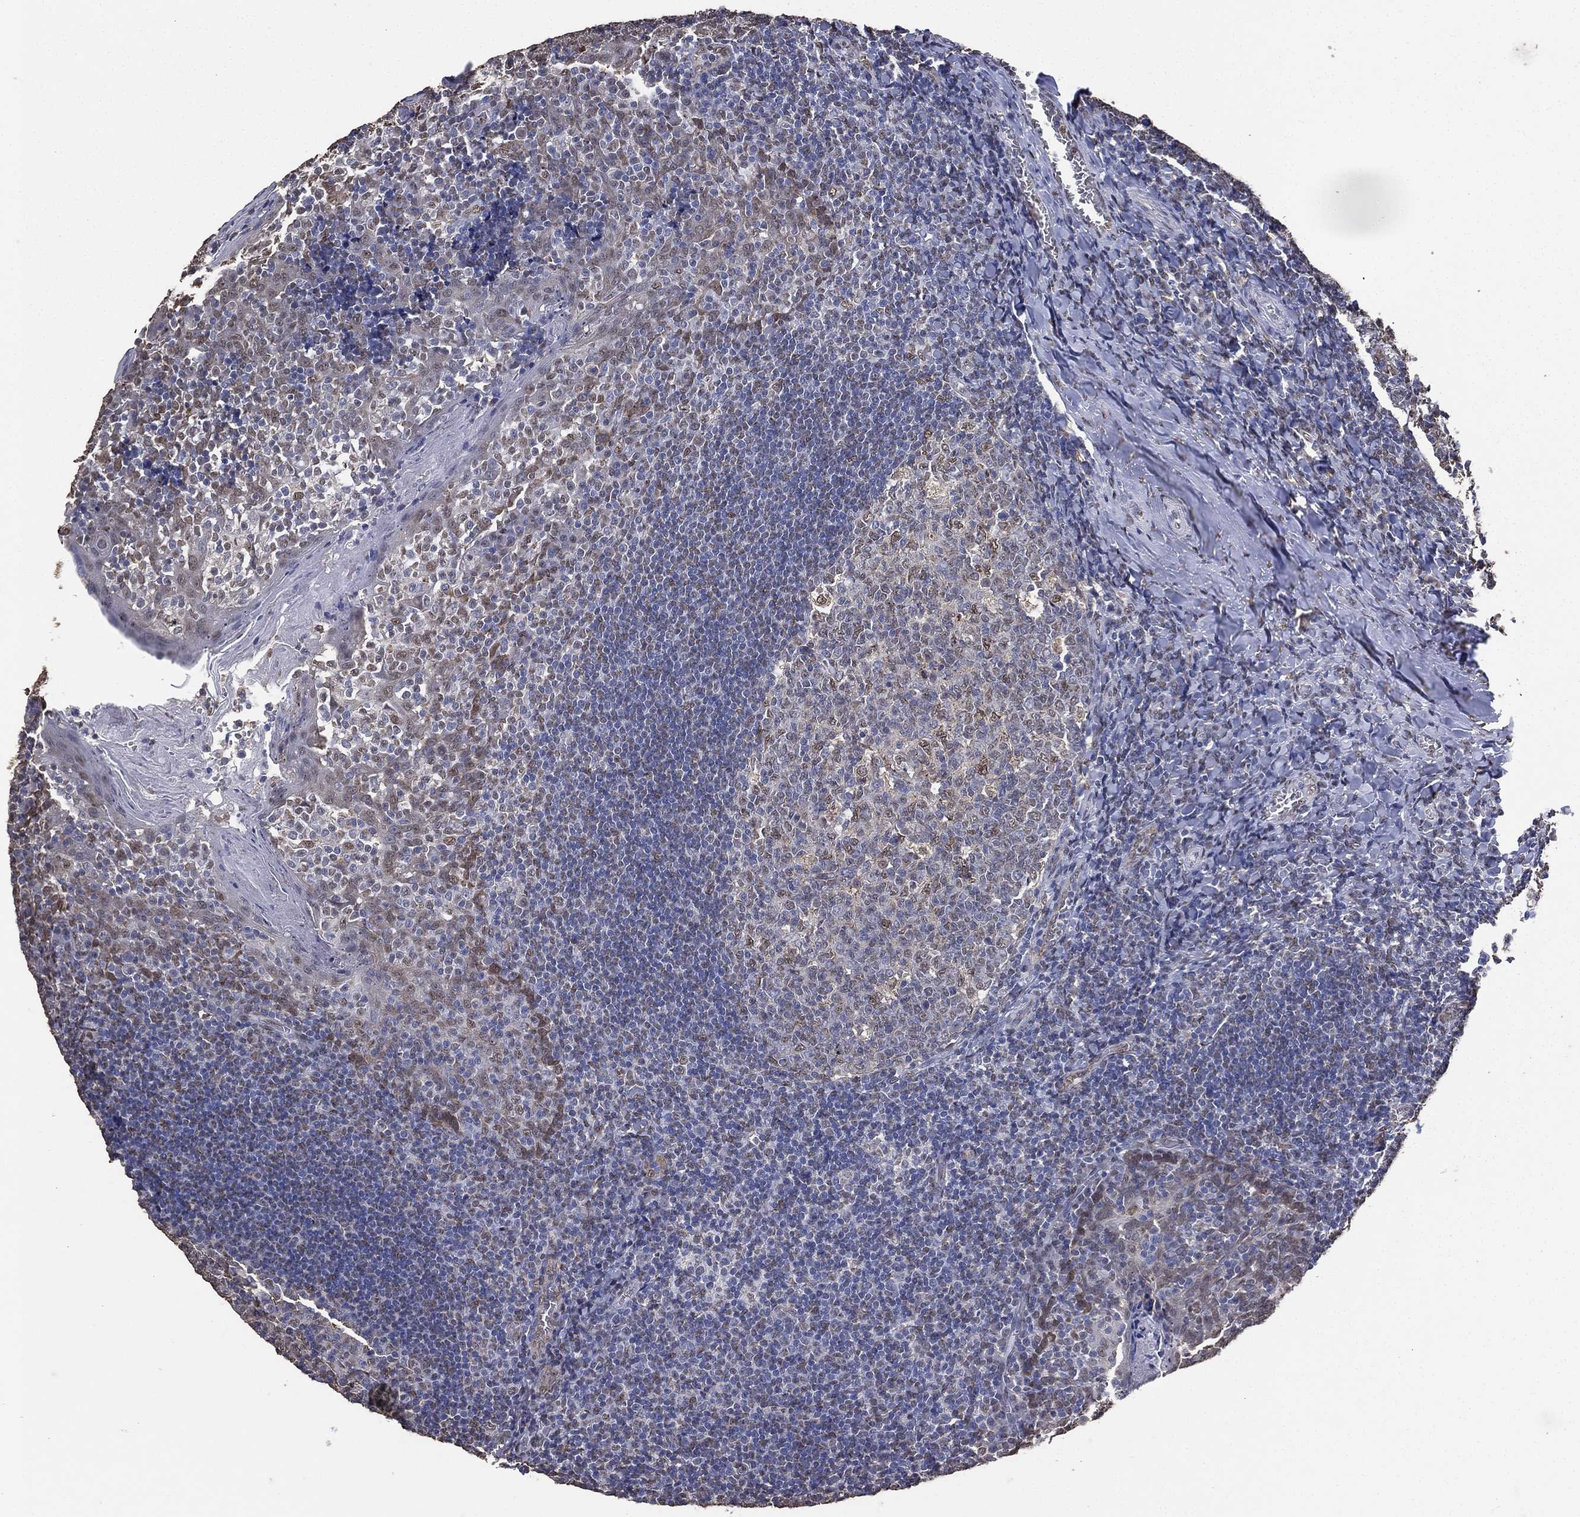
{"staining": {"intensity": "weak", "quantity": "<25%", "location": "nuclear"}, "tissue": "tonsil", "cell_type": "Germinal center cells", "image_type": "normal", "snomed": [{"axis": "morphology", "description": "Normal tissue, NOS"}, {"axis": "topography", "description": "Tonsil"}], "caption": "Immunohistochemical staining of benign human tonsil shows no significant positivity in germinal center cells.", "gene": "ALDH7A1", "patient": {"sex": "female", "age": 13}}